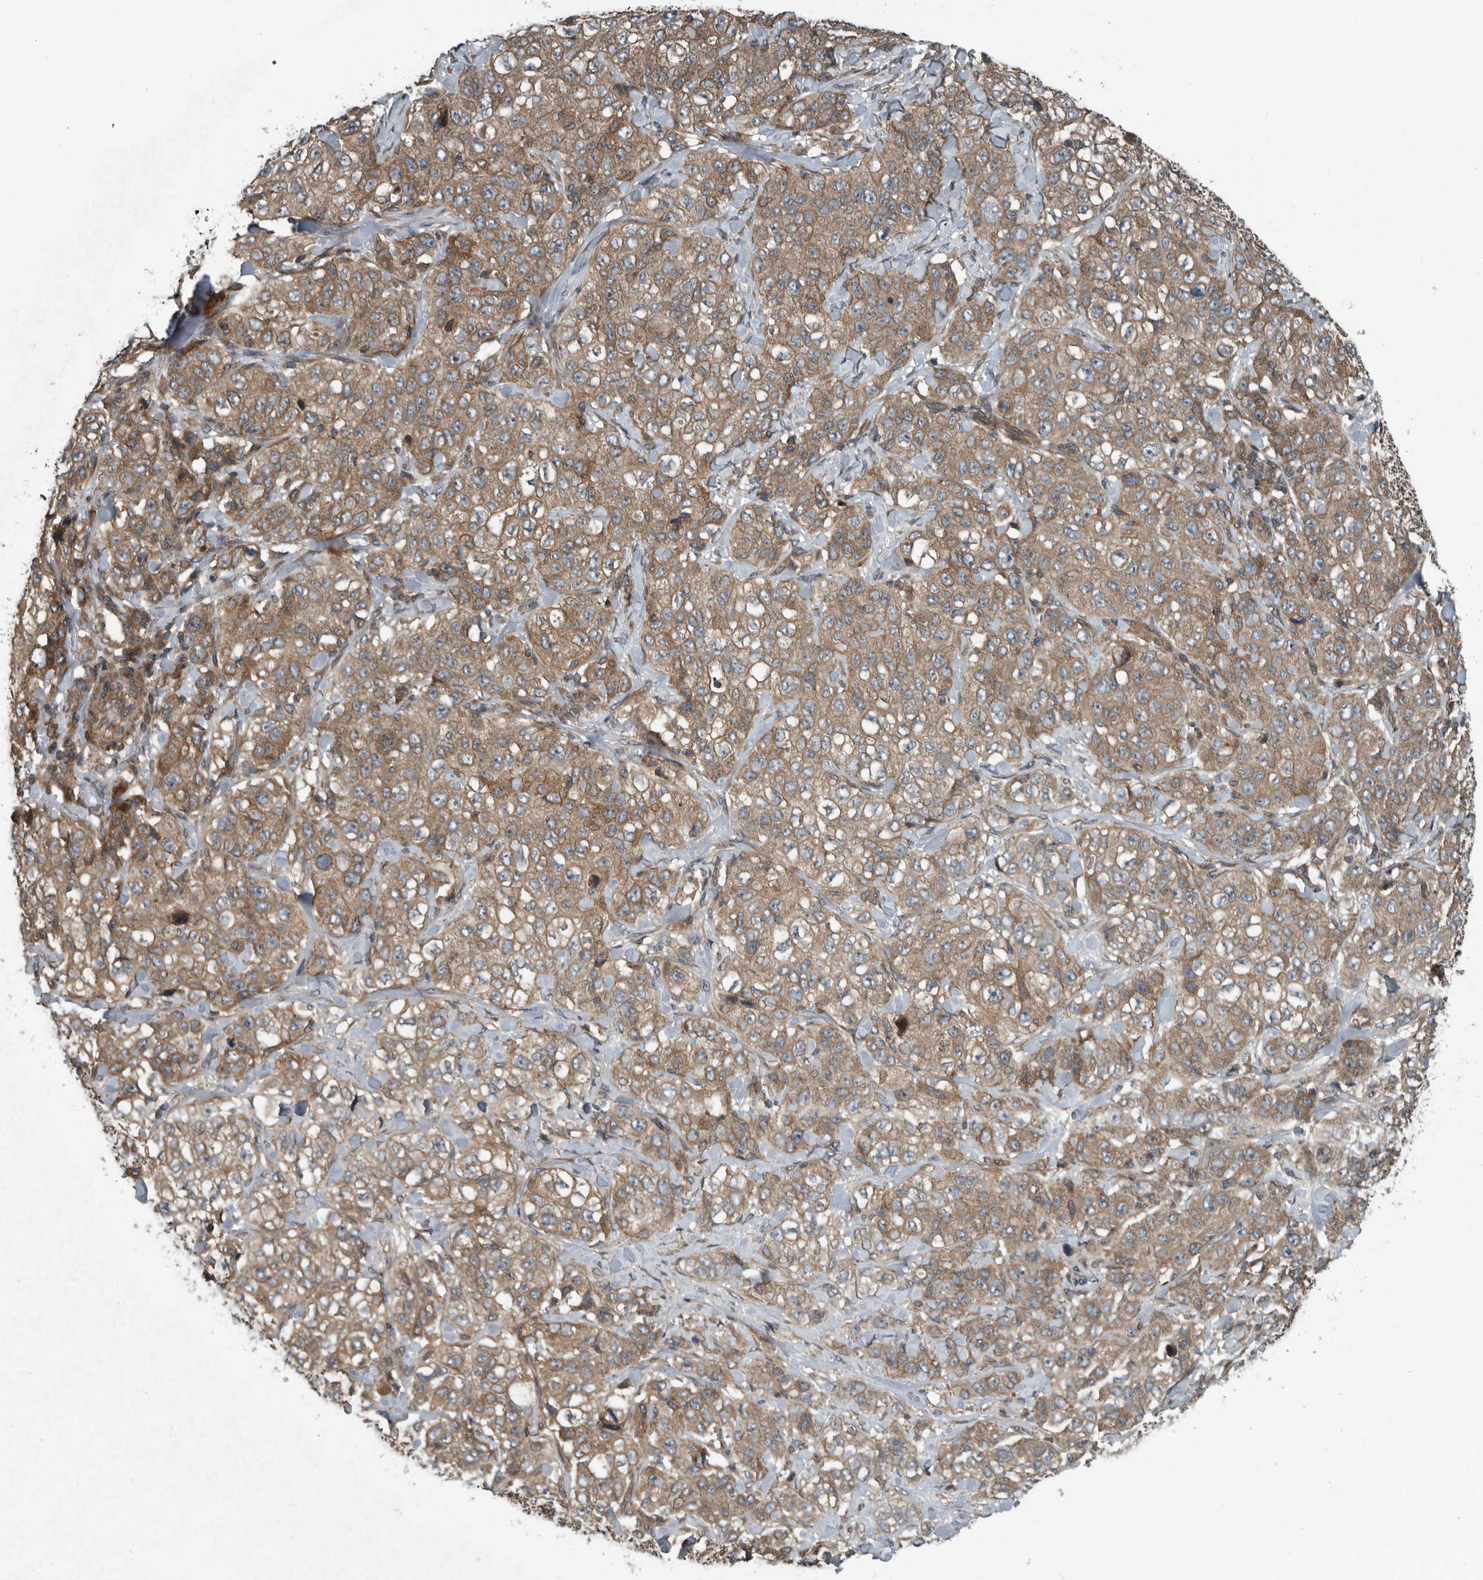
{"staining": {"intensity": "moderate", "quantity": ">75%", "location": "cytoplasmic/membranous"}, "tissue": "stomach cancer", "cell_type": "Tumor cells", "image_type": "cancer", "snomed": [{"axis": "morphology", "description": "Adenocarcinoma, NOS"}, {"axis": "topography", "description": "Stomach"}], "caption": "A brown stain labels moderate cytoplasmic/membranous expression of a protein in stomach cancer tumor cells. Immunohistochemistry (ihc) stains the protein of interest in brown and the nuclei are stained blue.", "gene": "AMFR", "patient": {"sex": "male", "age": 48}}